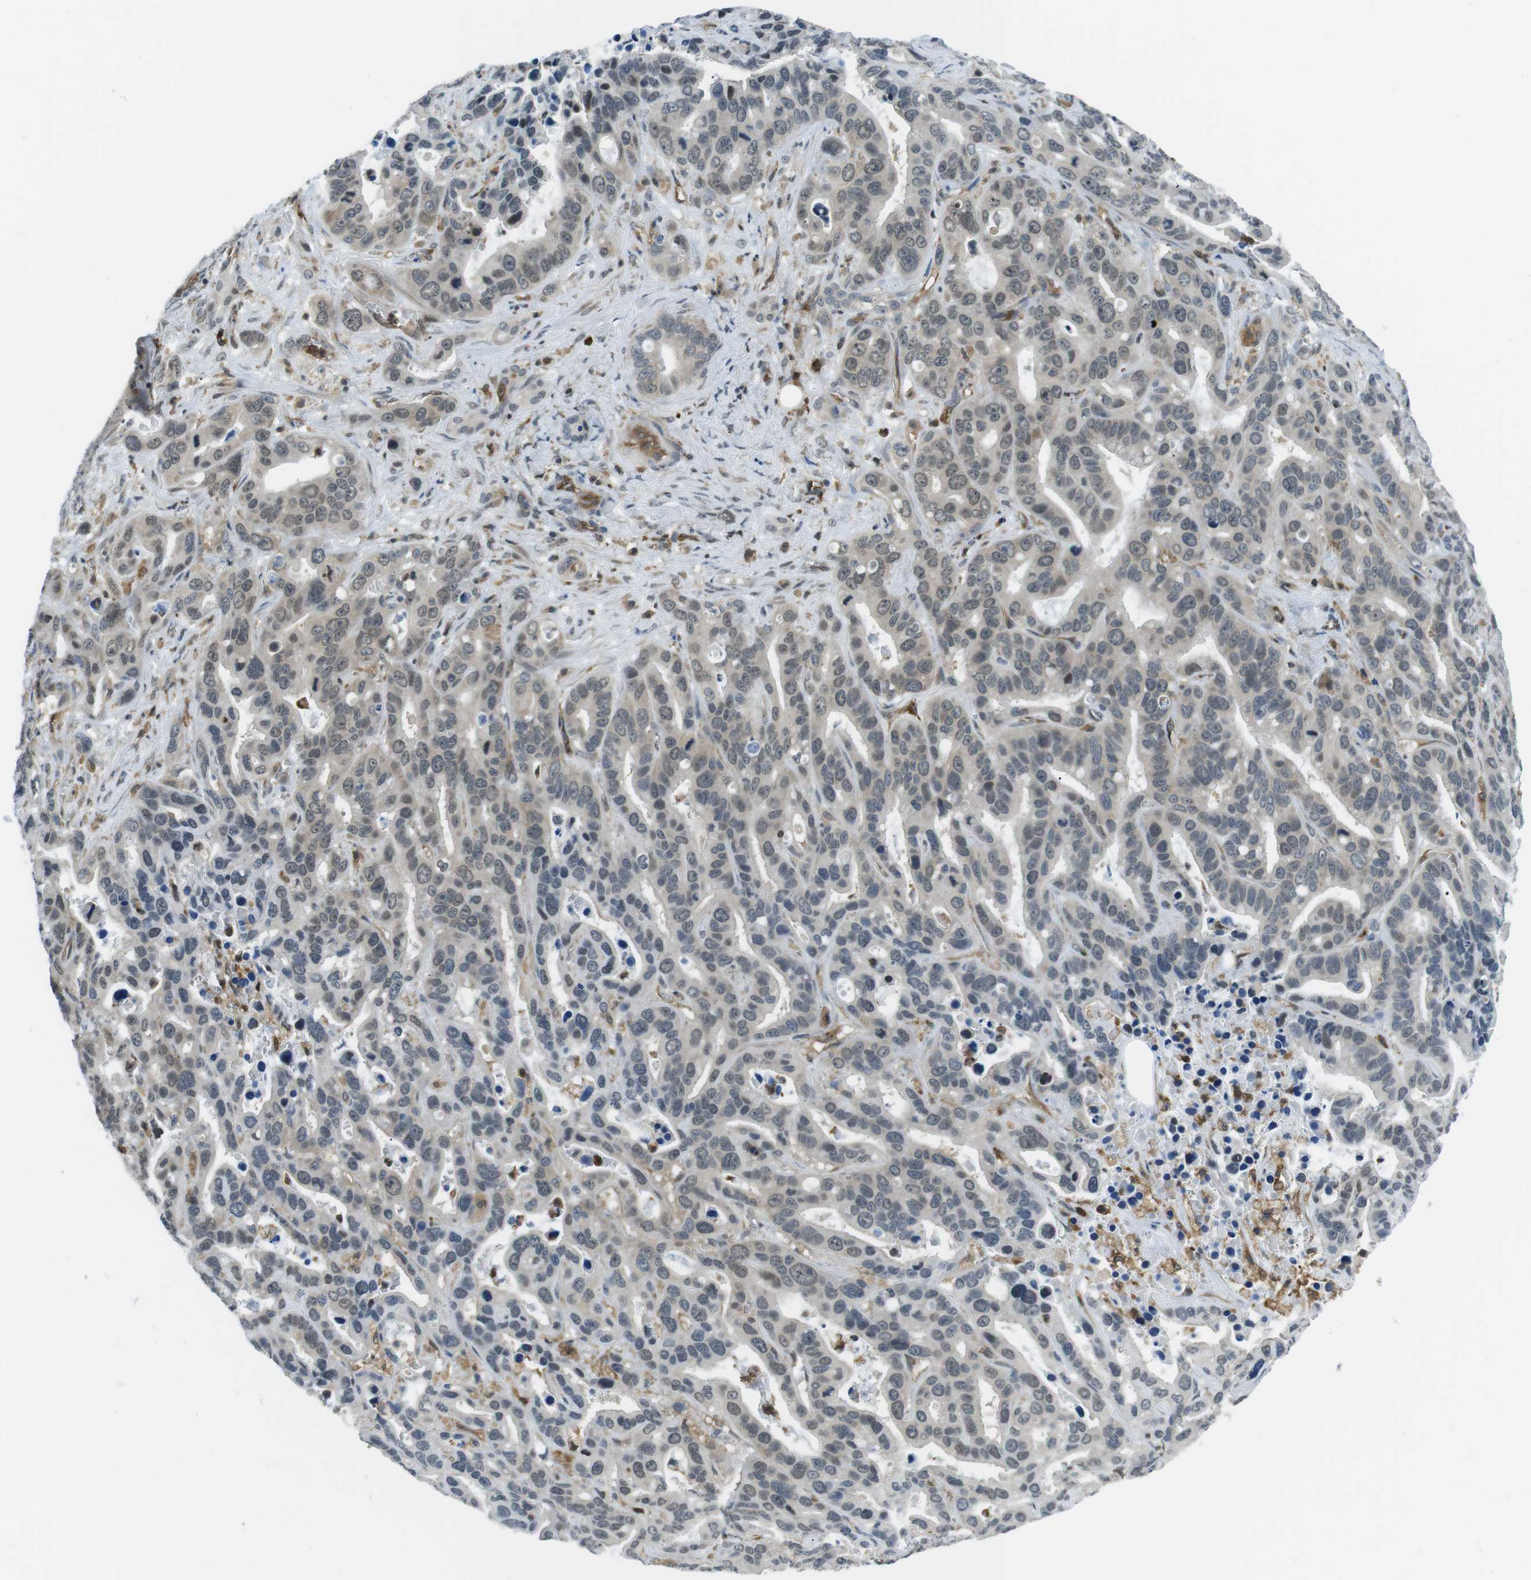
{"staining": {"intensity": "weak", "quantity": "<25%", "location": "cytoplasmic/membranous,nuclear"}, "tissue": "liver cancer", "cell_type": "Tumor cells", "image_type": "cancer", "snomed": [{"axis": "morphology", "description": "Cholangiocarcinoma"}, {"axis": "topography", "description": "Liver"}], "caption": "An image of human liver cancer (cholangiocarcinoma) is negative for staining in tumor cells.", "gene": "STK10", "patient": {"sex": "female", "age": 65}}